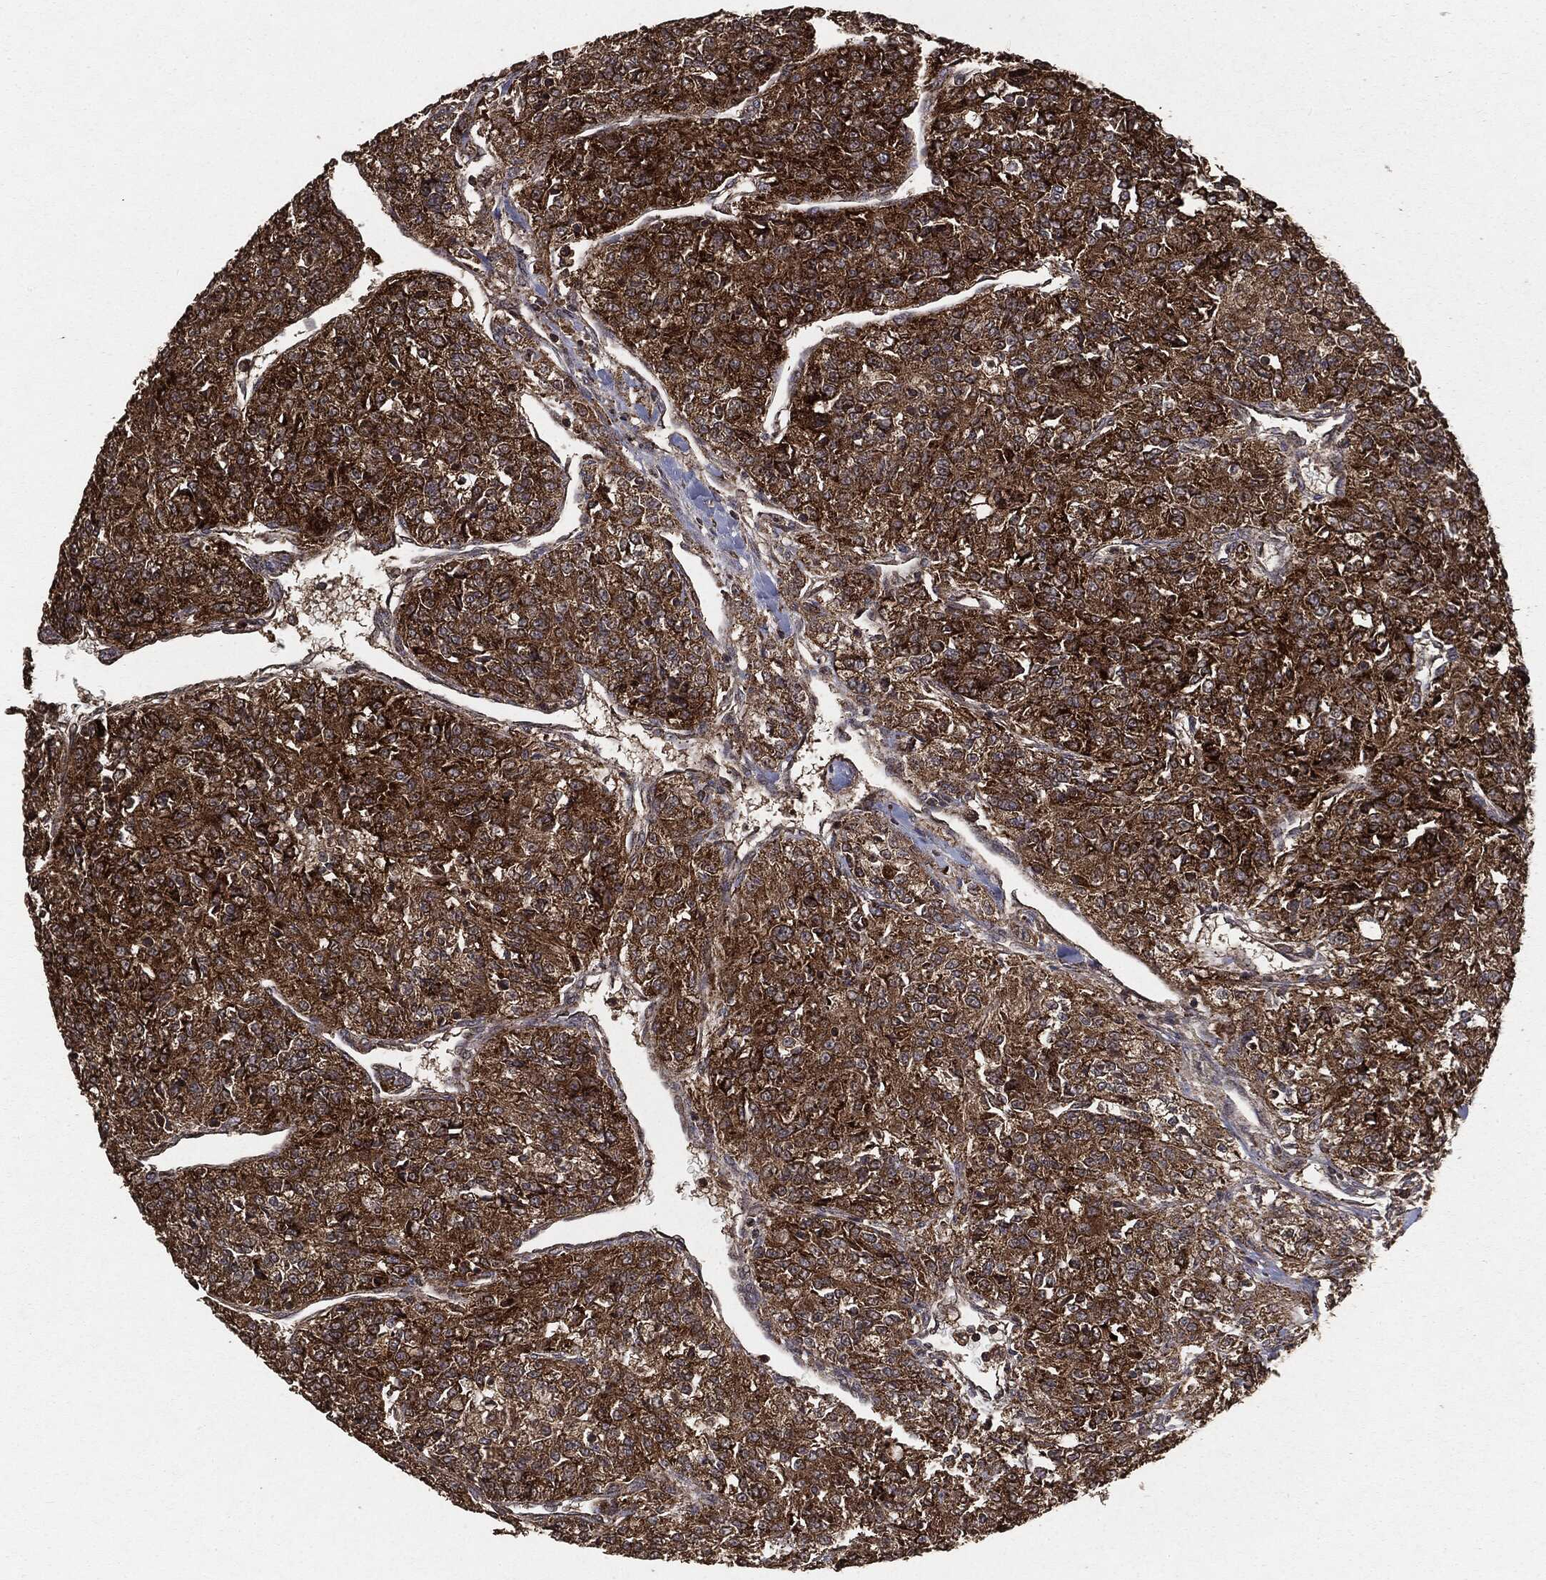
{"staining": {"intensity": "strong", "quantity": ">75%", "location": "cytoplasmic/membranous"}, "tissue": "renal cancer", "cell_type": "Tumor cells", "image_type": "cancer", "snomed": [{"axis": "morphology", "description": "Adenocarcinoma, NOS"}, {"axis": "topography", "description": "Kidney"}], "caption": "Immunohistochemical staining of adenocarcinoma (renal) exhibits high levels of strong cytoplasmic/membranous staining in approximately >75% of tumor cells.", "gene": "MTOR", "patient": {"sex": "female", "age": 63}}